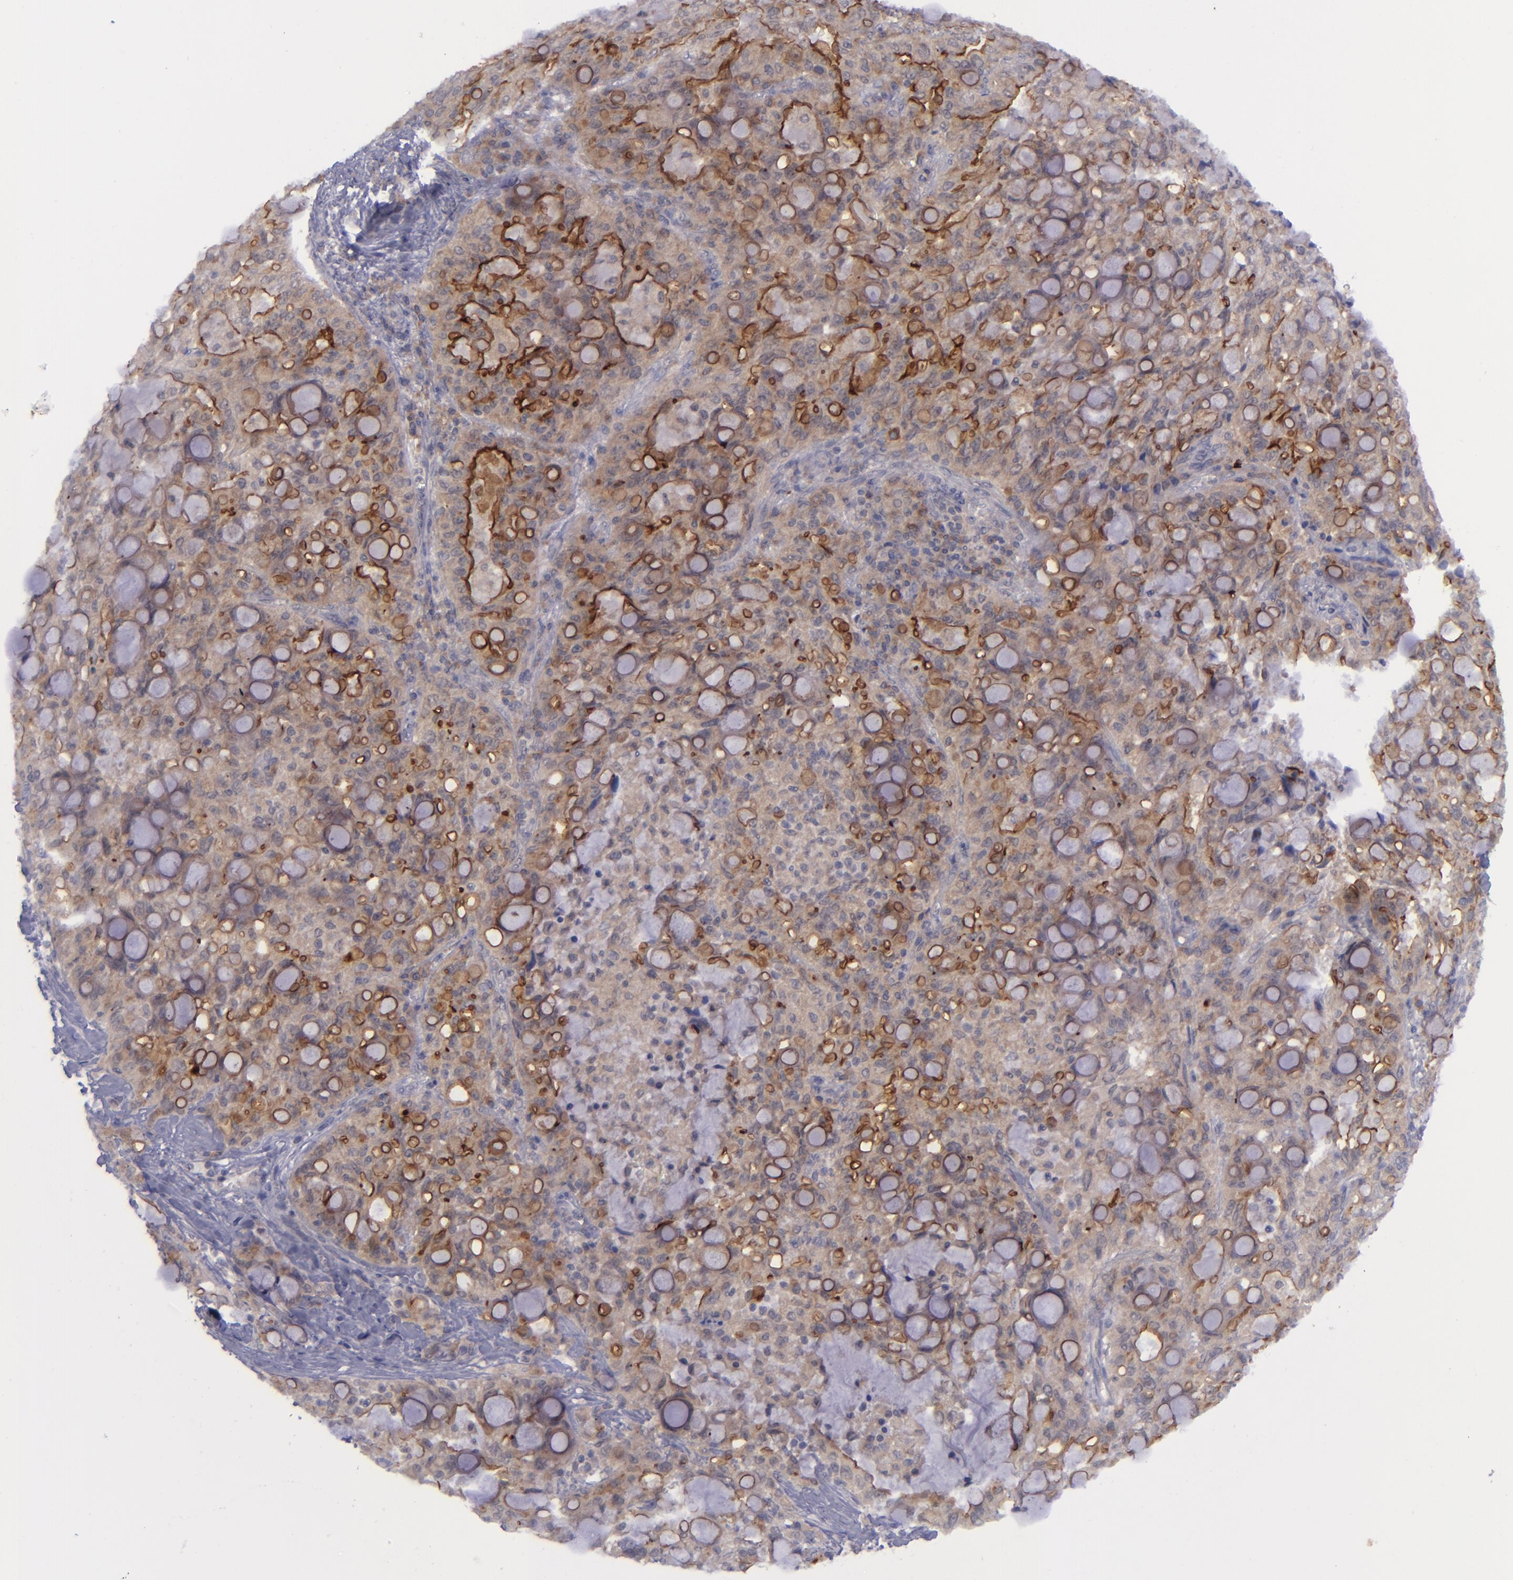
{"staining": {"intensity": "moderate", "quantity": ">75%", "location": "cytoplasmic/membranous"}, "tissue": "lung cancer", "cell_type": "Tumor cells", "image_type": "cancer", "snomed": [{"axis": "morphology", "description": "Adenocarcinoma, NOS"}, {"axis": "topography", "description": "Lung"}], "caption": "Lung cancer (adenocarcinoma) stained with DAB (3,3'-diaminobenzidine) immunohistochemistry displays medium levels of moderate cytoplasmic/membranous staining in about >75% of tumor cells. (DAB IHC with brightfield microscopy, high magnification).", "gene": "EVPL", "patient": {"sex": "female", "age": 44}}